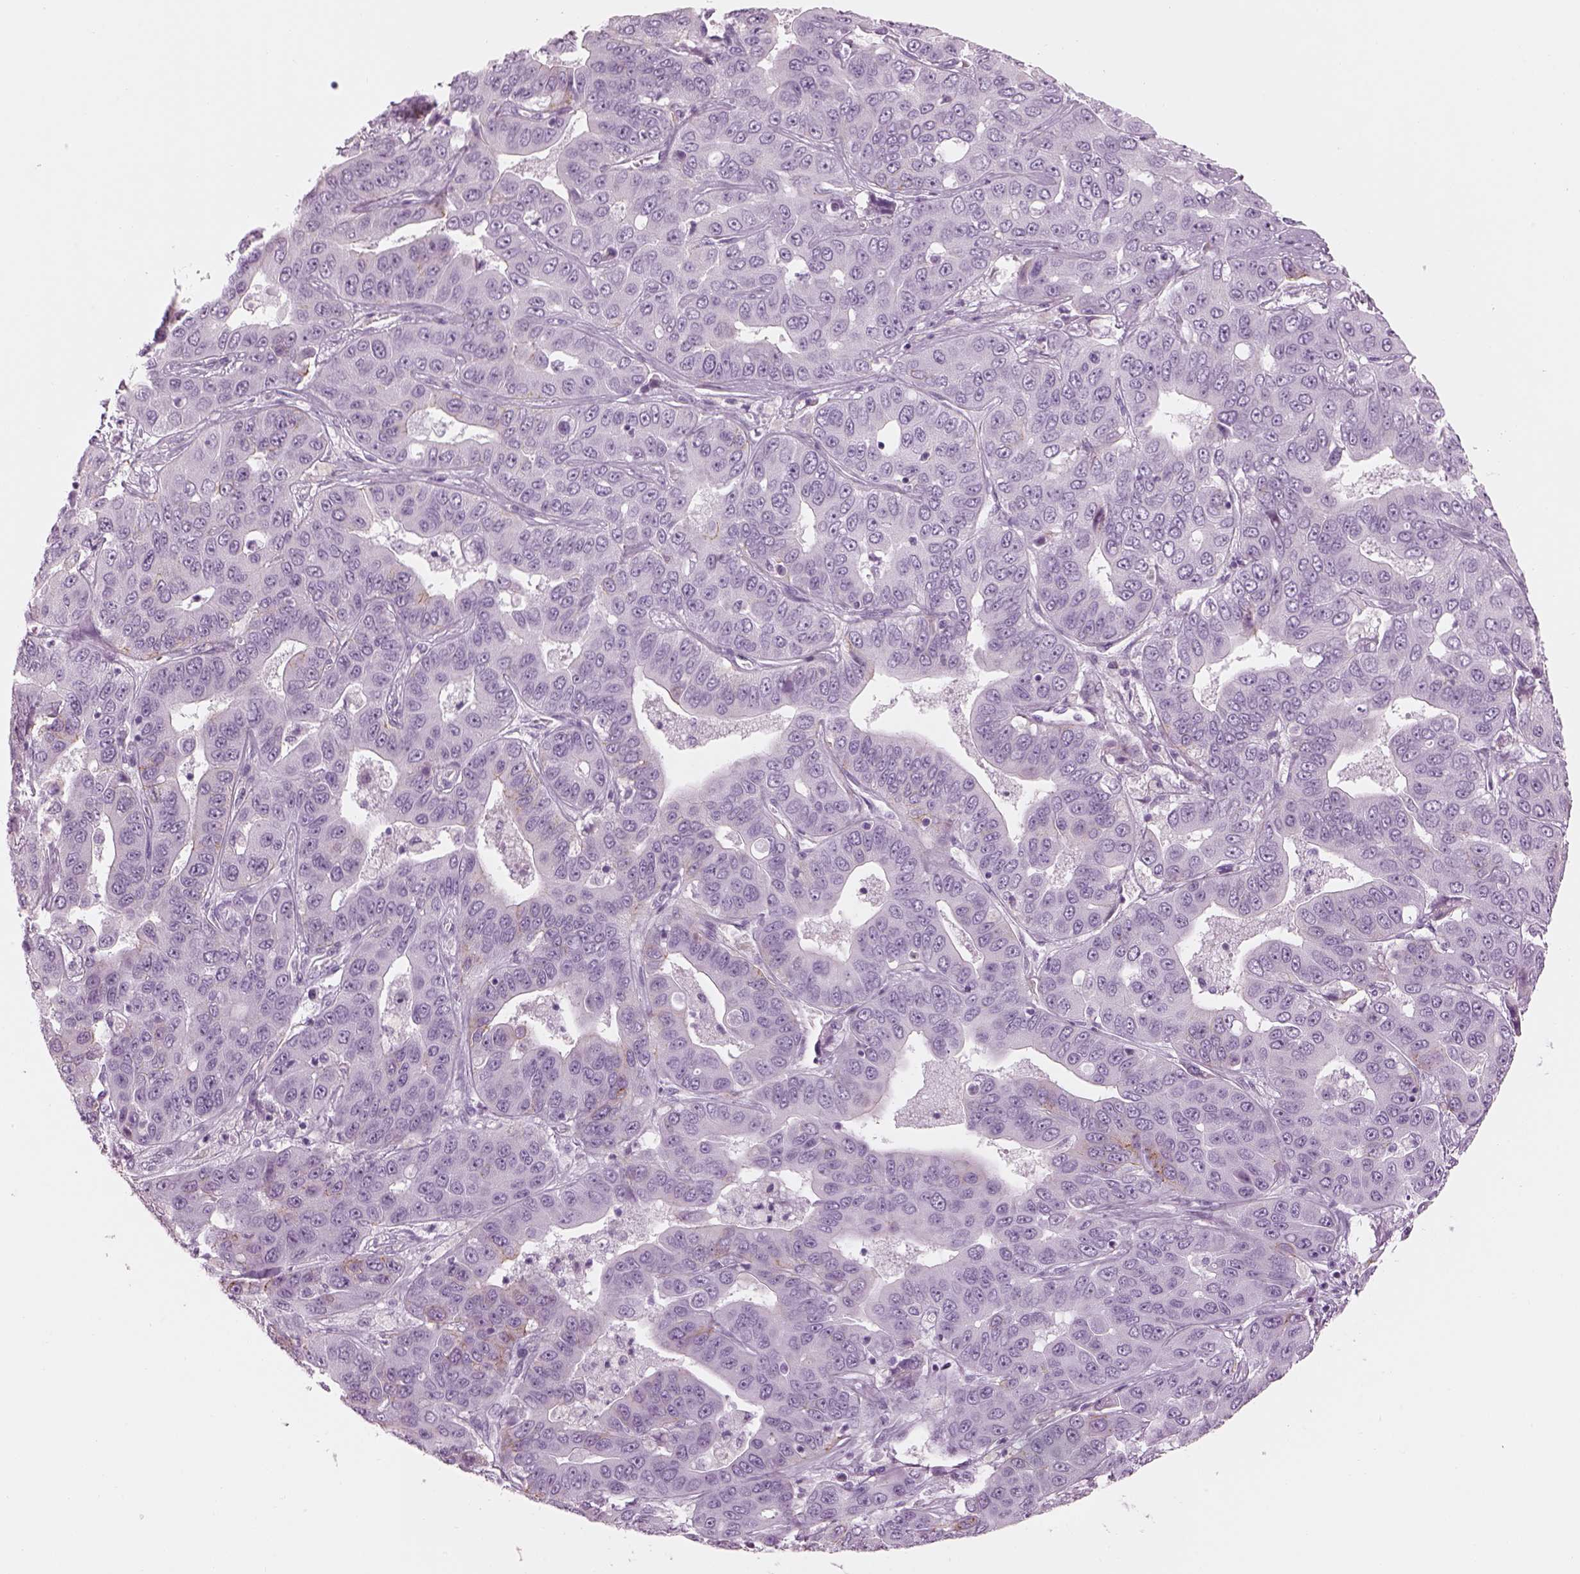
{"staining": {"intensity": "moderate", "quantity": "<25%", "location": "cytoplasmic/membranous"}, "tissue": "liver cancer", "cell_type": "Tumor cells", "image_type": "cancer", "snomed": [{"axis": "morphology", "description": "Cholangiocarcinoma"}, {"axis": "topography", "description": "Liver"}], "caption": "Tumor cells demonstrate low levels of moderate cytoplasmic/membranous positivity in about <25% of cells in human cholangiocarcinoma (liver). (Stains: DAB in brown, nuclei in blue, Microscopy: brightfield microscopy at high magnification).", "gene": "SAG", "patient": {"sex": "female", "age": 52}}